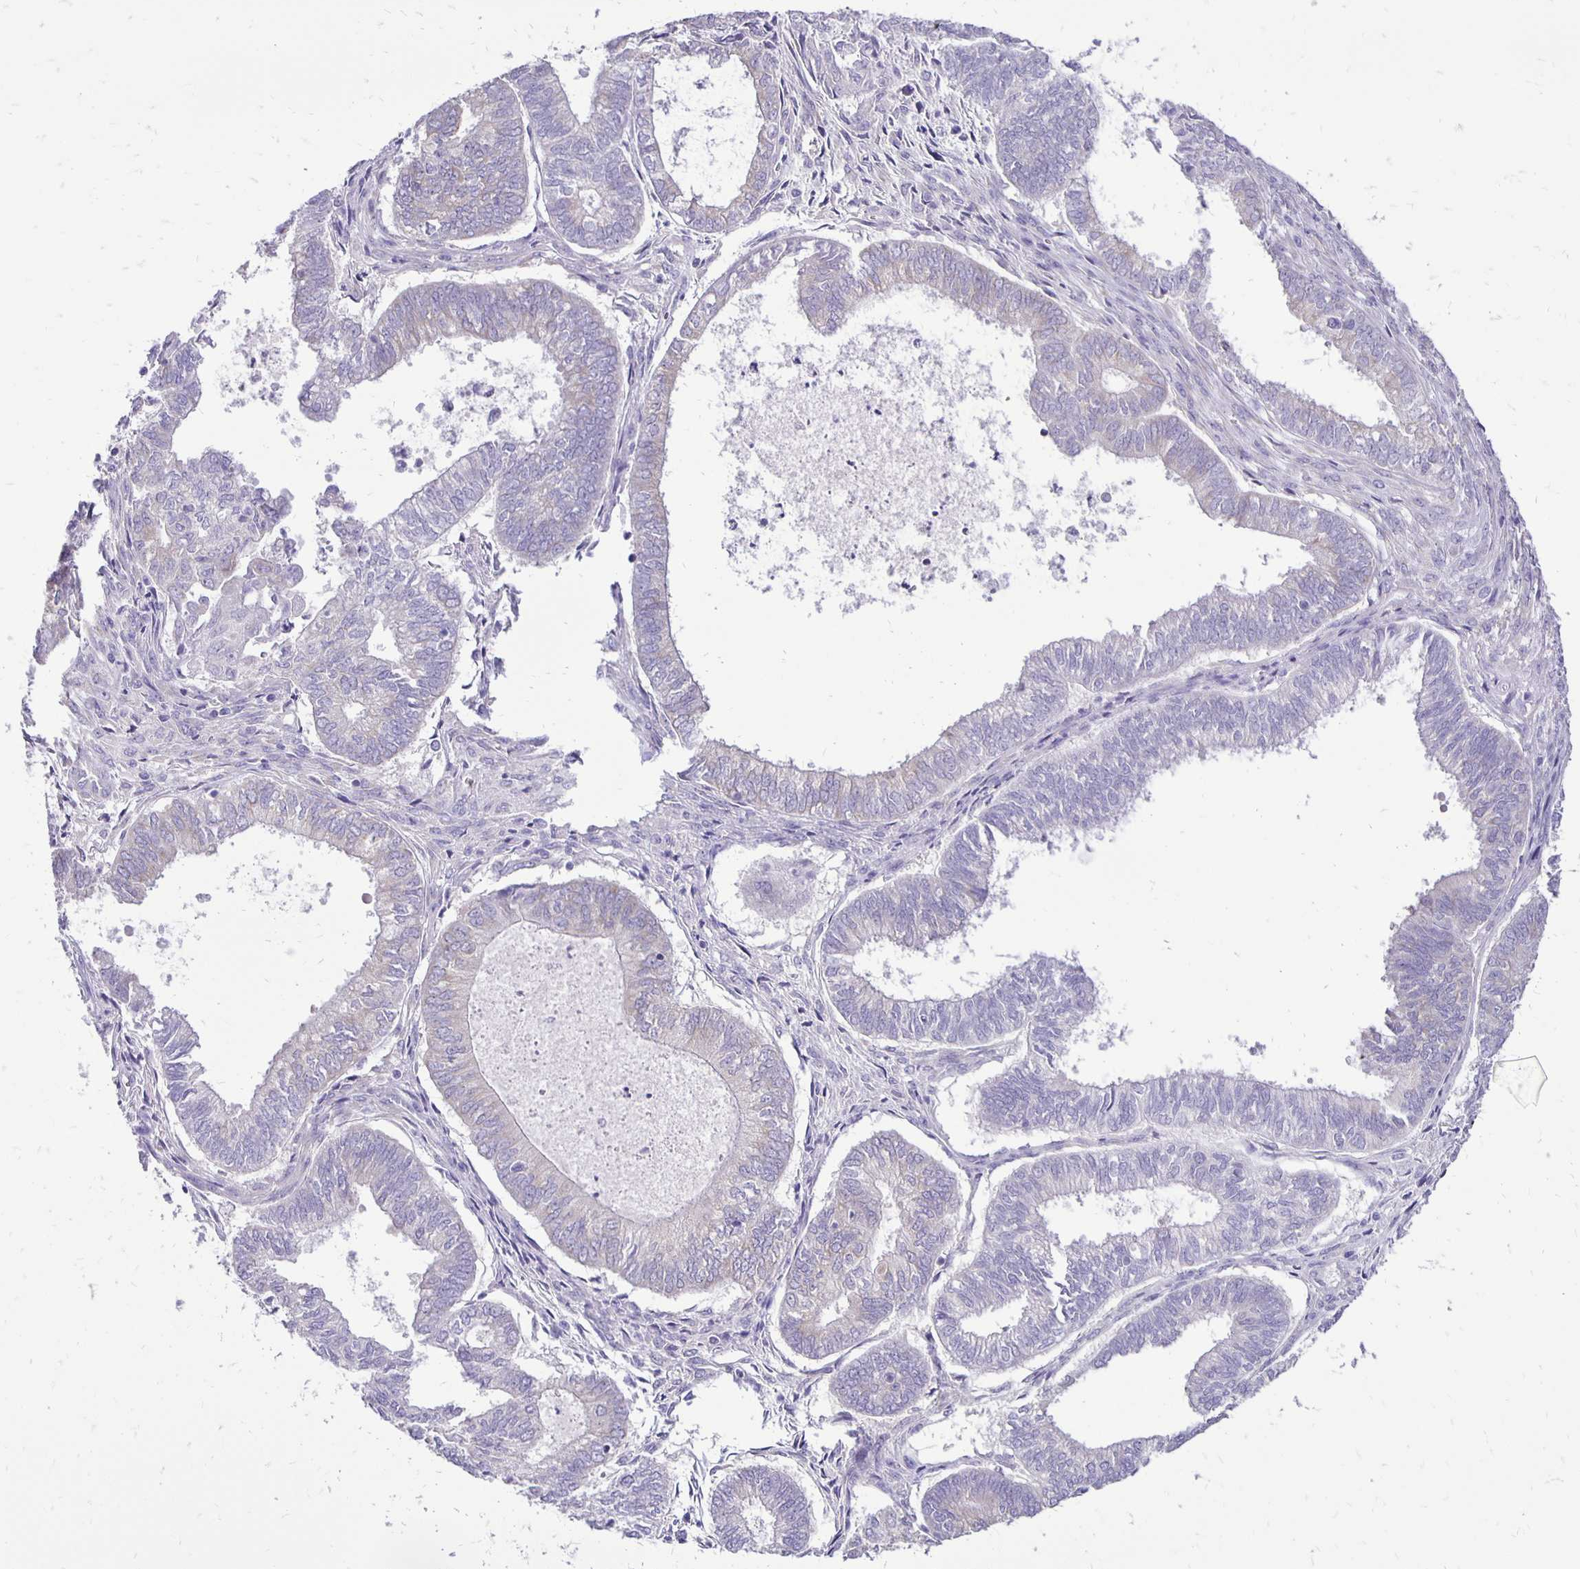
{"staining": {"intensity": "negative", "quantity": "none", "location": "none"}, "tissue": "ovarian cancer", "cell_type": "Tumor cells", "image_type": "cancer", "snomed": [{"axis": "morphology", "description": "Carcinoma, endometroid"}, {"axis": "topography", "description": "Ovary"}], "caption": "Endometroid carcinoma (ovarian) was stained to show a protein in brown. There is no significant staining in tumor cells.", "gene": "ANKRD45", "patient": {"sex": "female", "age": 64}}